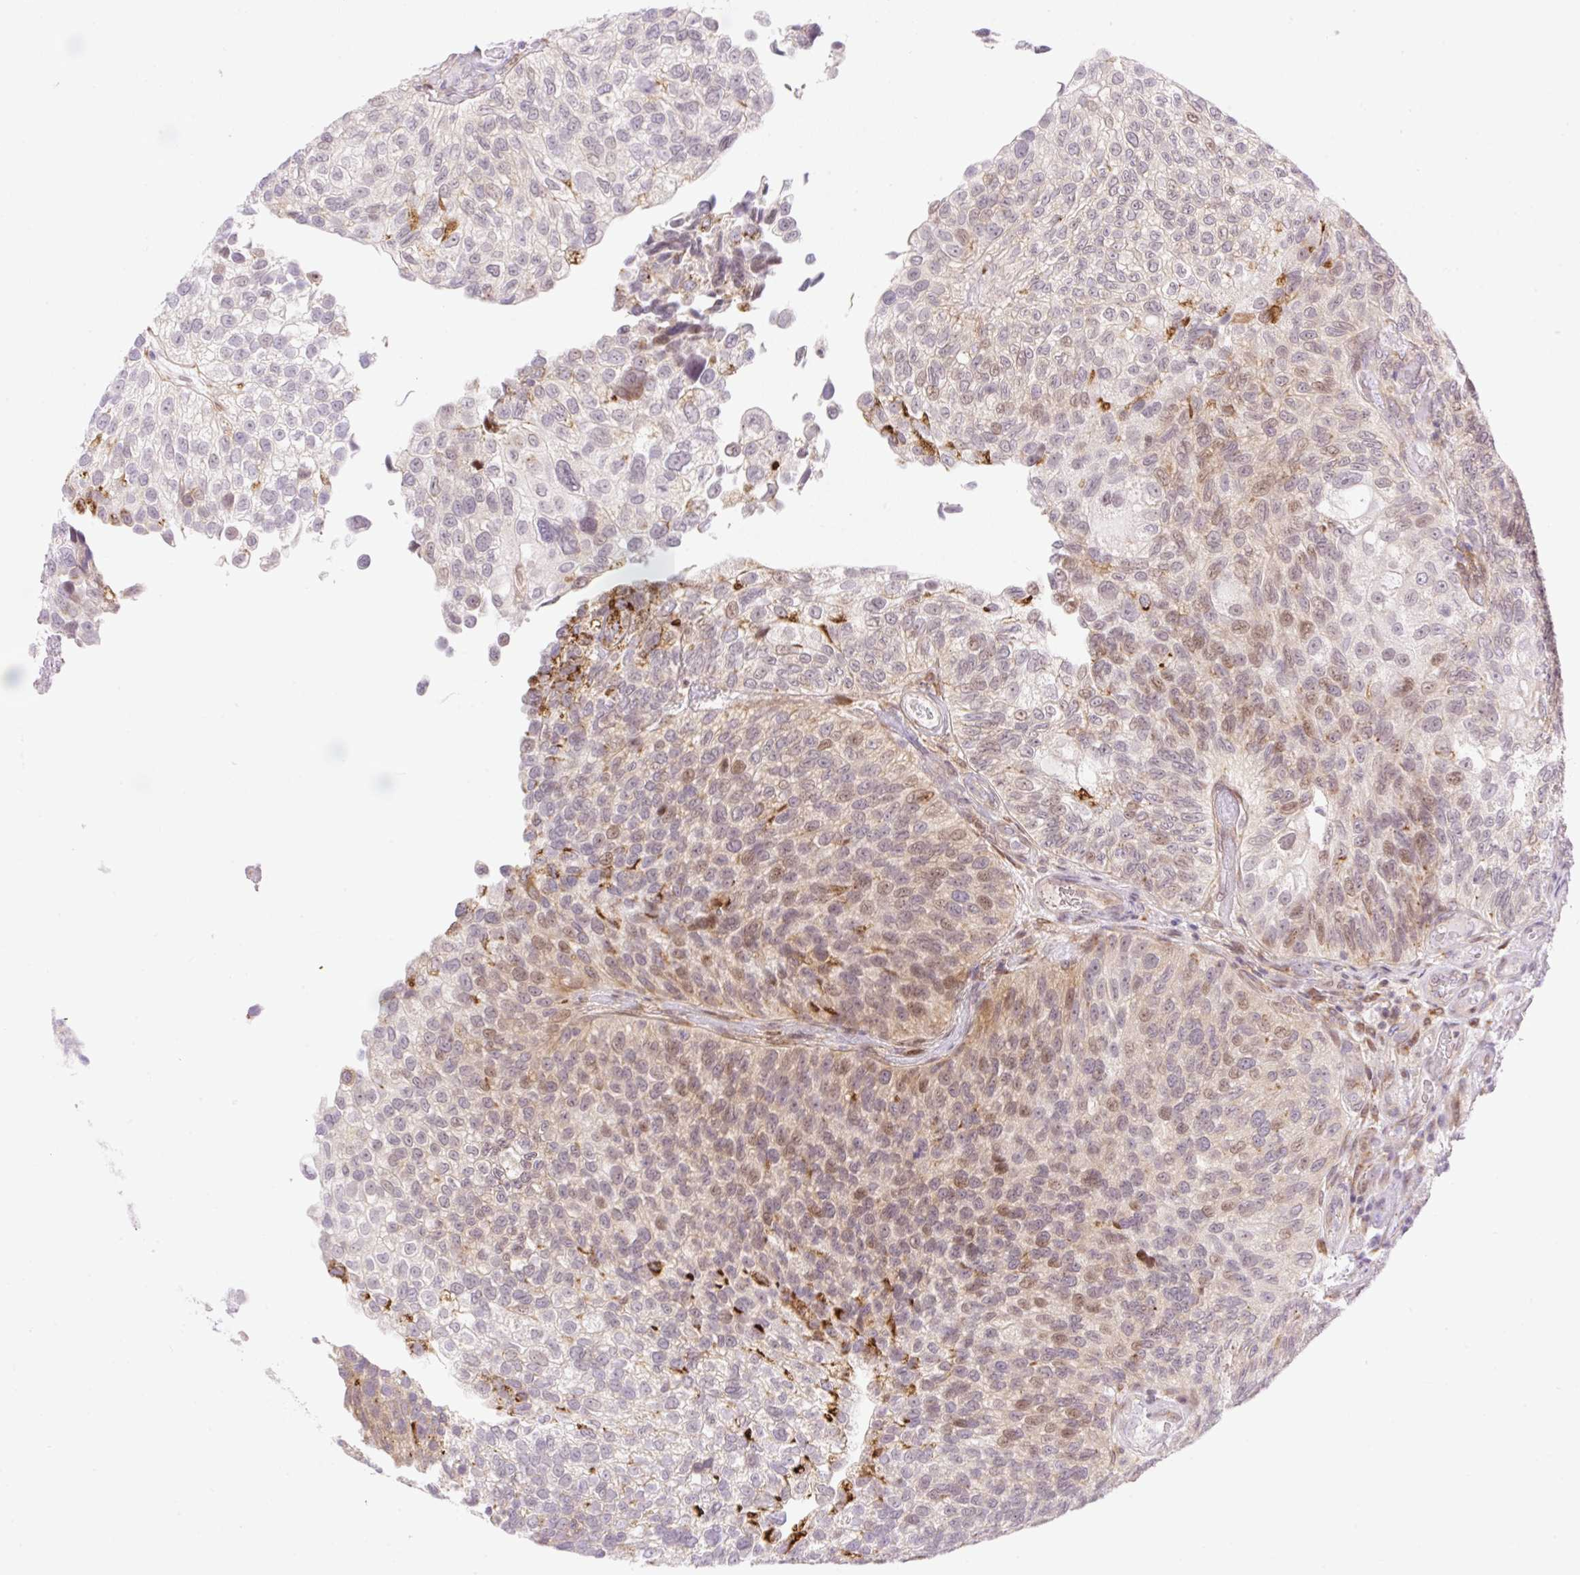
{"staining": {"intensity": "moderate", "quantity": "25%-75%", "location": "cytoplasmic/membranous,nuclear"}, "tissue": "urothelial cancer", "cell_type": "Tumor cells", "image_type": "cancer", "snomed": [{"axis": "morphology", "description": "Urothelial carcinoma, NOS"}, {"axis": "topography", "description": "Urinary bladder"}], "caption": "About 25%-75% of tumor cells in transitional cell carcinoma exhibit moderate cytoplasmic/membranous and nuclear protein expression as visualized by brown immunohistochemical staining.", "gene": "ZFP41", "patient": {"sex": "male", "age": 87}}